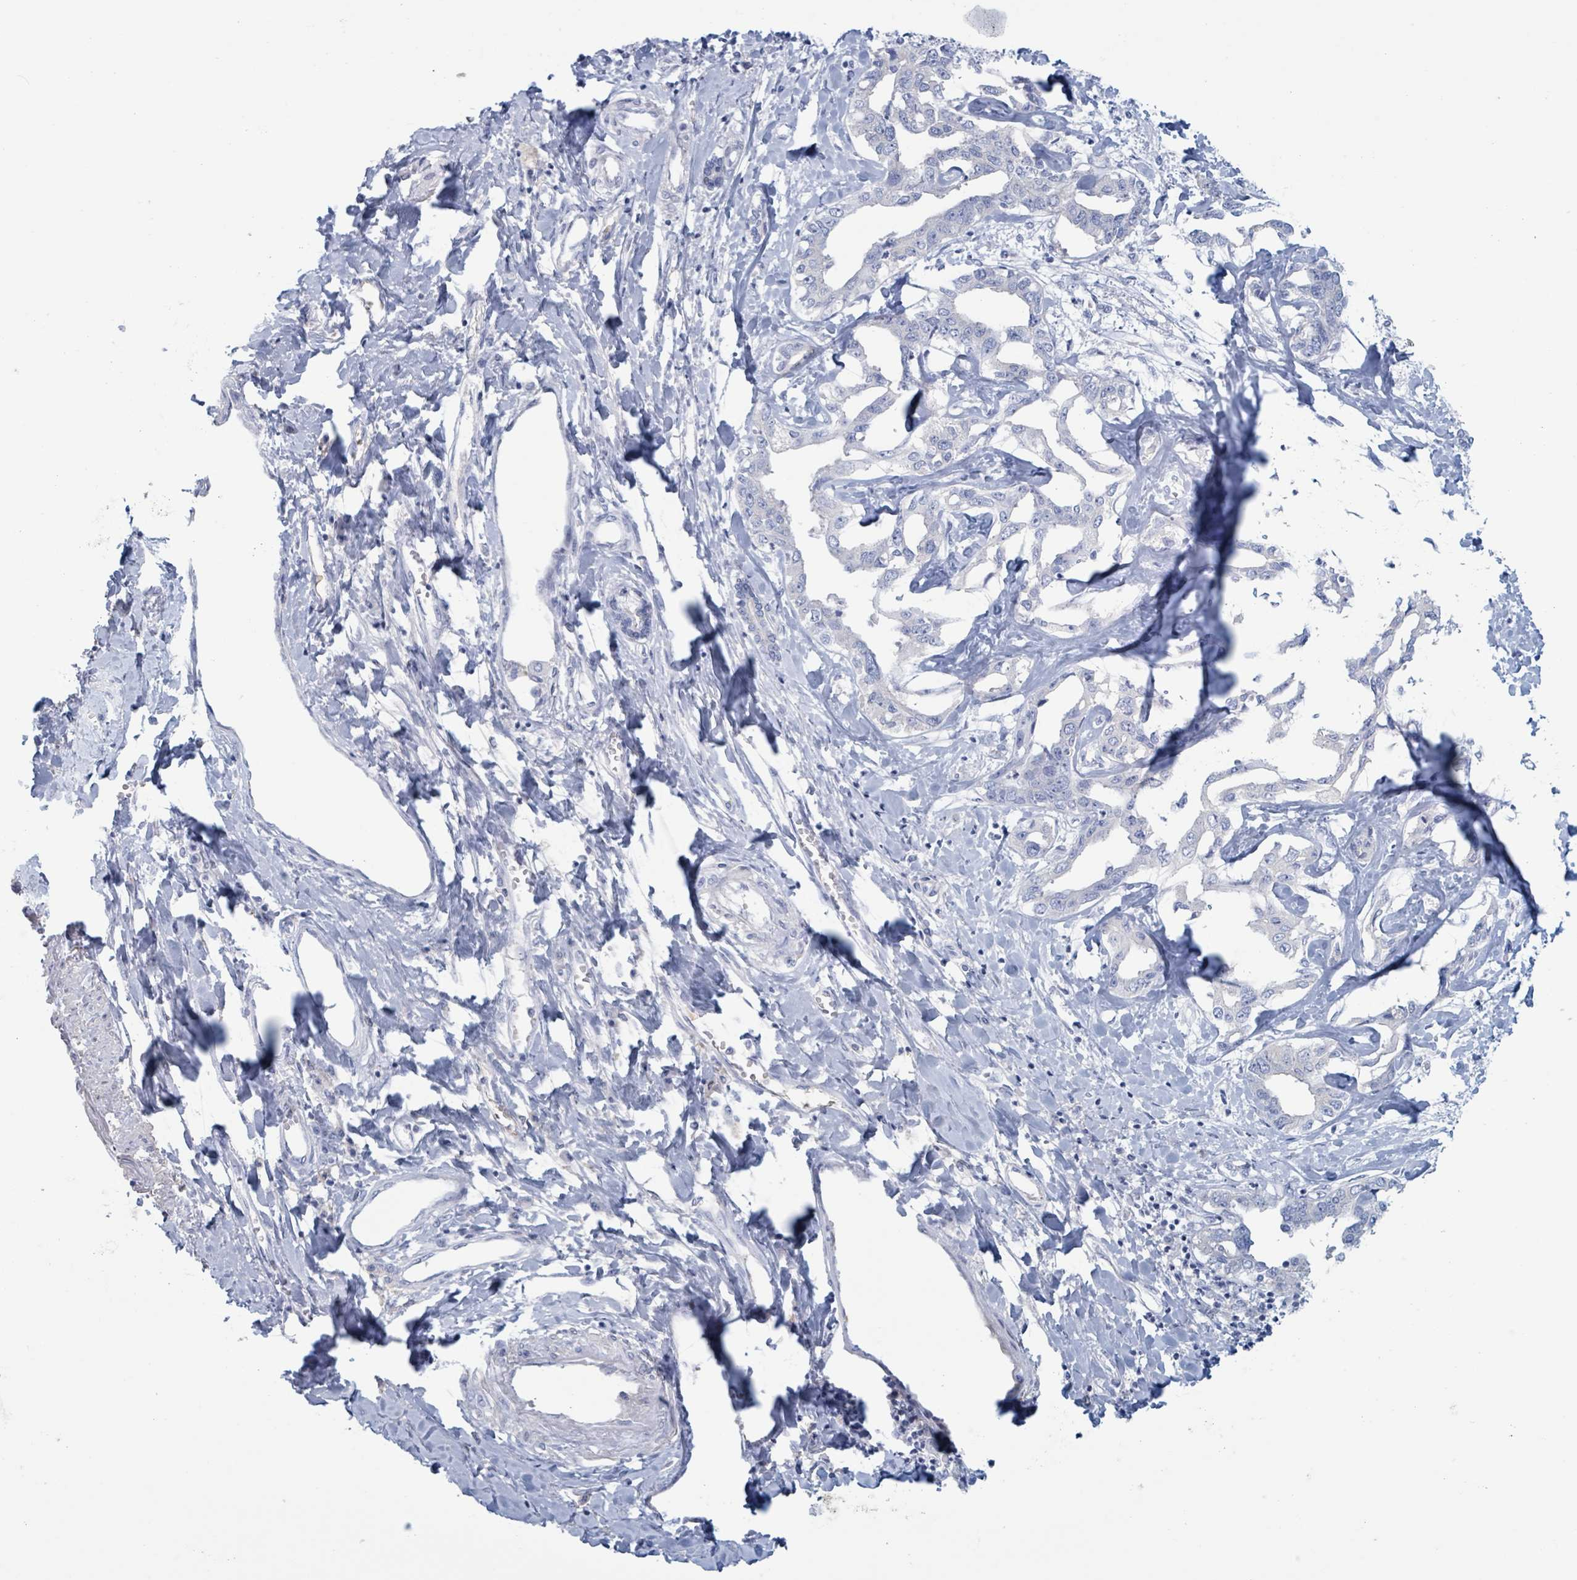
{"staining": {"intensity": "negative", "quantity": "none", "location": "none"}, "tissue": "liver cancer", "cell_type": "Tumor cells", "image_type": "cancer", "snomed": [{"axis": "morphology", "description": "Cholangiocarcinoma"}, {"axis": "topography", "description": "Liver"}], "caption": "High magnification brightfield microscopy of liver cholangiocarcinoma stained with DAB (3,3'-diaminobenzidine) (brown) and counterstained with hematoxylin (blue): tumor cells show no significant expression.", "gene": "KLK4", "patient": {"sex": "male", "age": 59}}